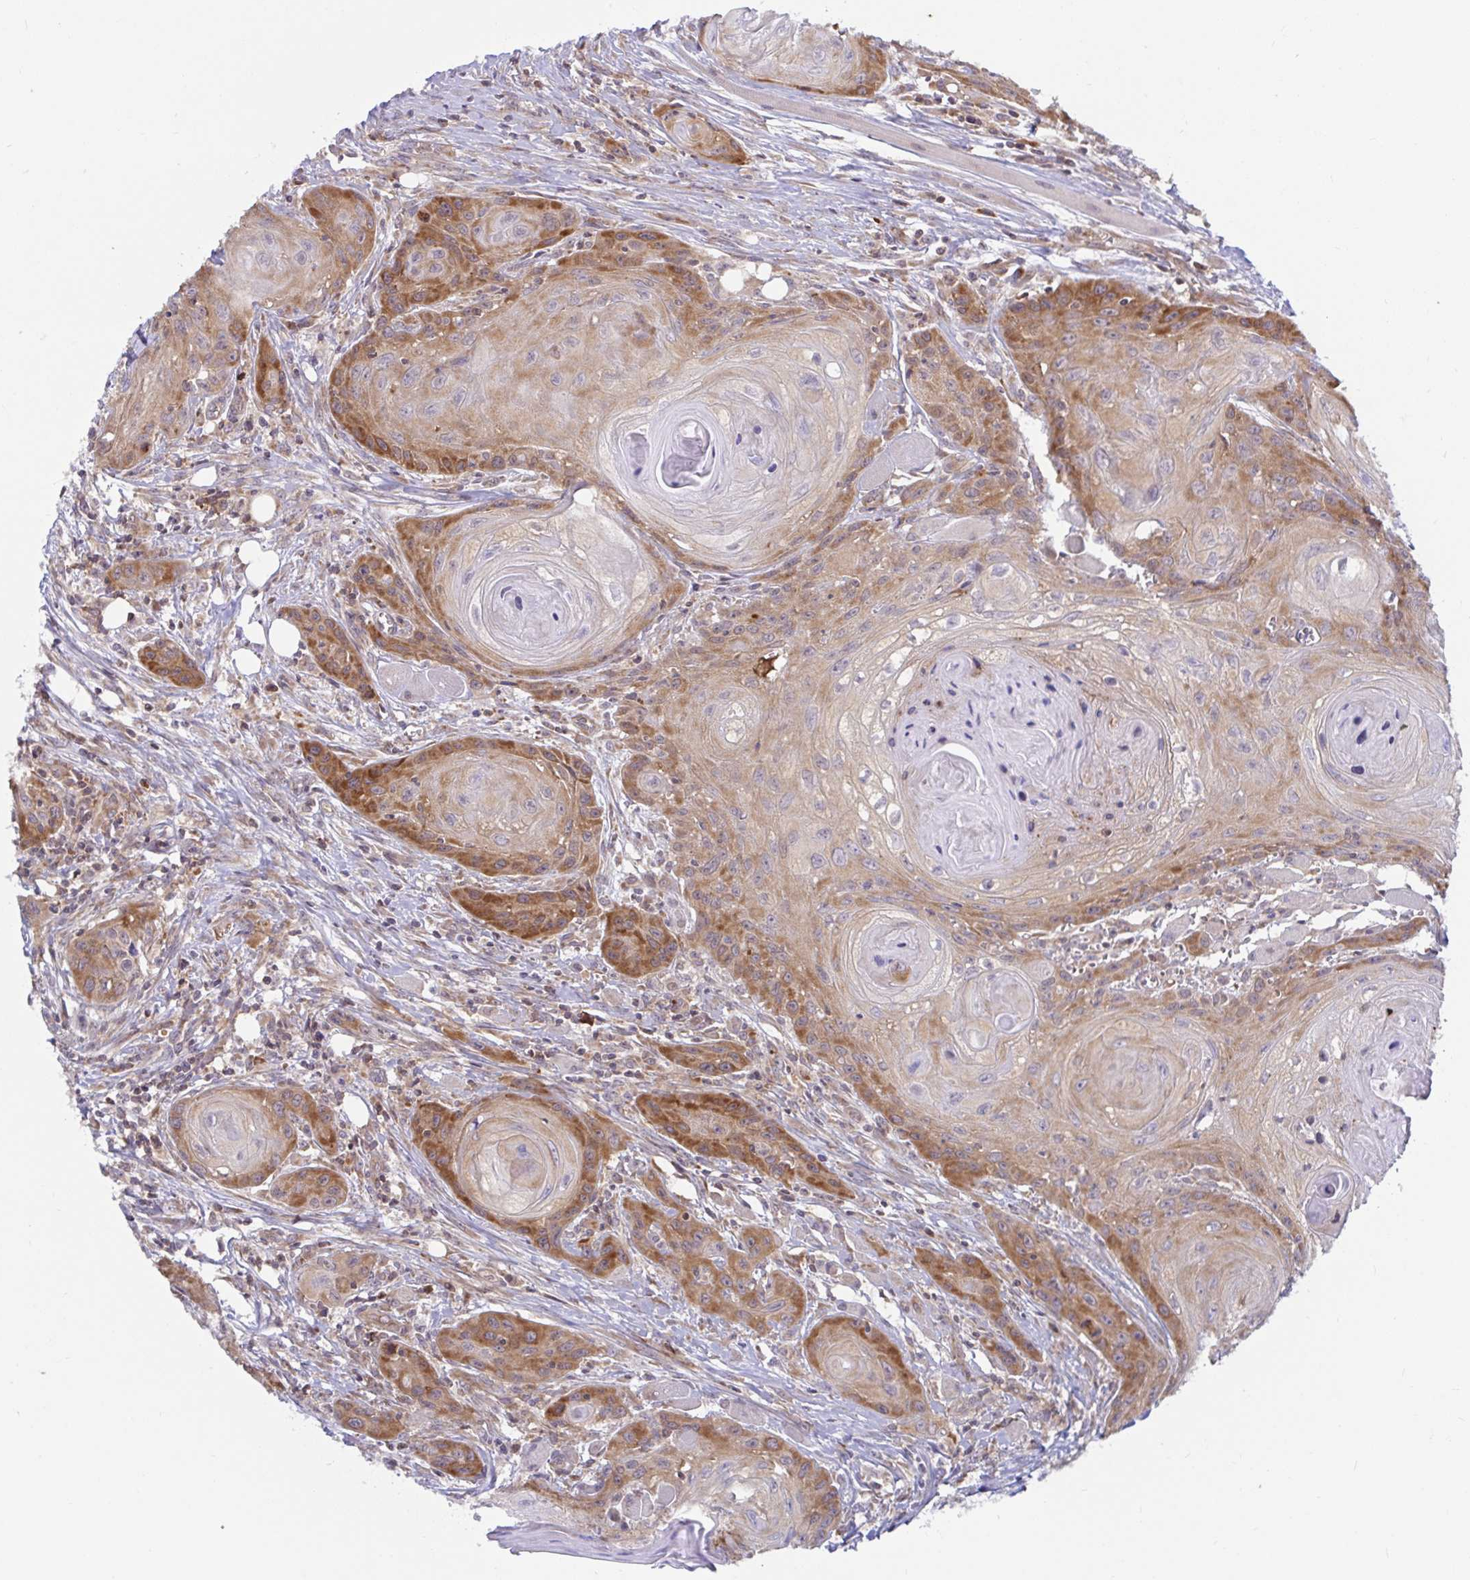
{"staining": {"intensity": "moderate", "quantity": "25%-75%", "location": "cytoplasmic/membranous"}, "tissue": "head and neck cancer", "cell_type": "Tumor cells", "image_type": "cancer", "snomed": [{"axis": "morphology", "description": "Squamous cell carcinoma, NOS"}, {"axis": "topography", "description": "Oral tissue"}, {"axis": "topography", "description": "Head-Neck"}], "caption": "Head and neck cancer stained for a protein demonstrates moderate cytoplasmic/membranous positivity in tumor cells.", "gene": "LARP1", "patient": {"sex": "male", "age": 58}}